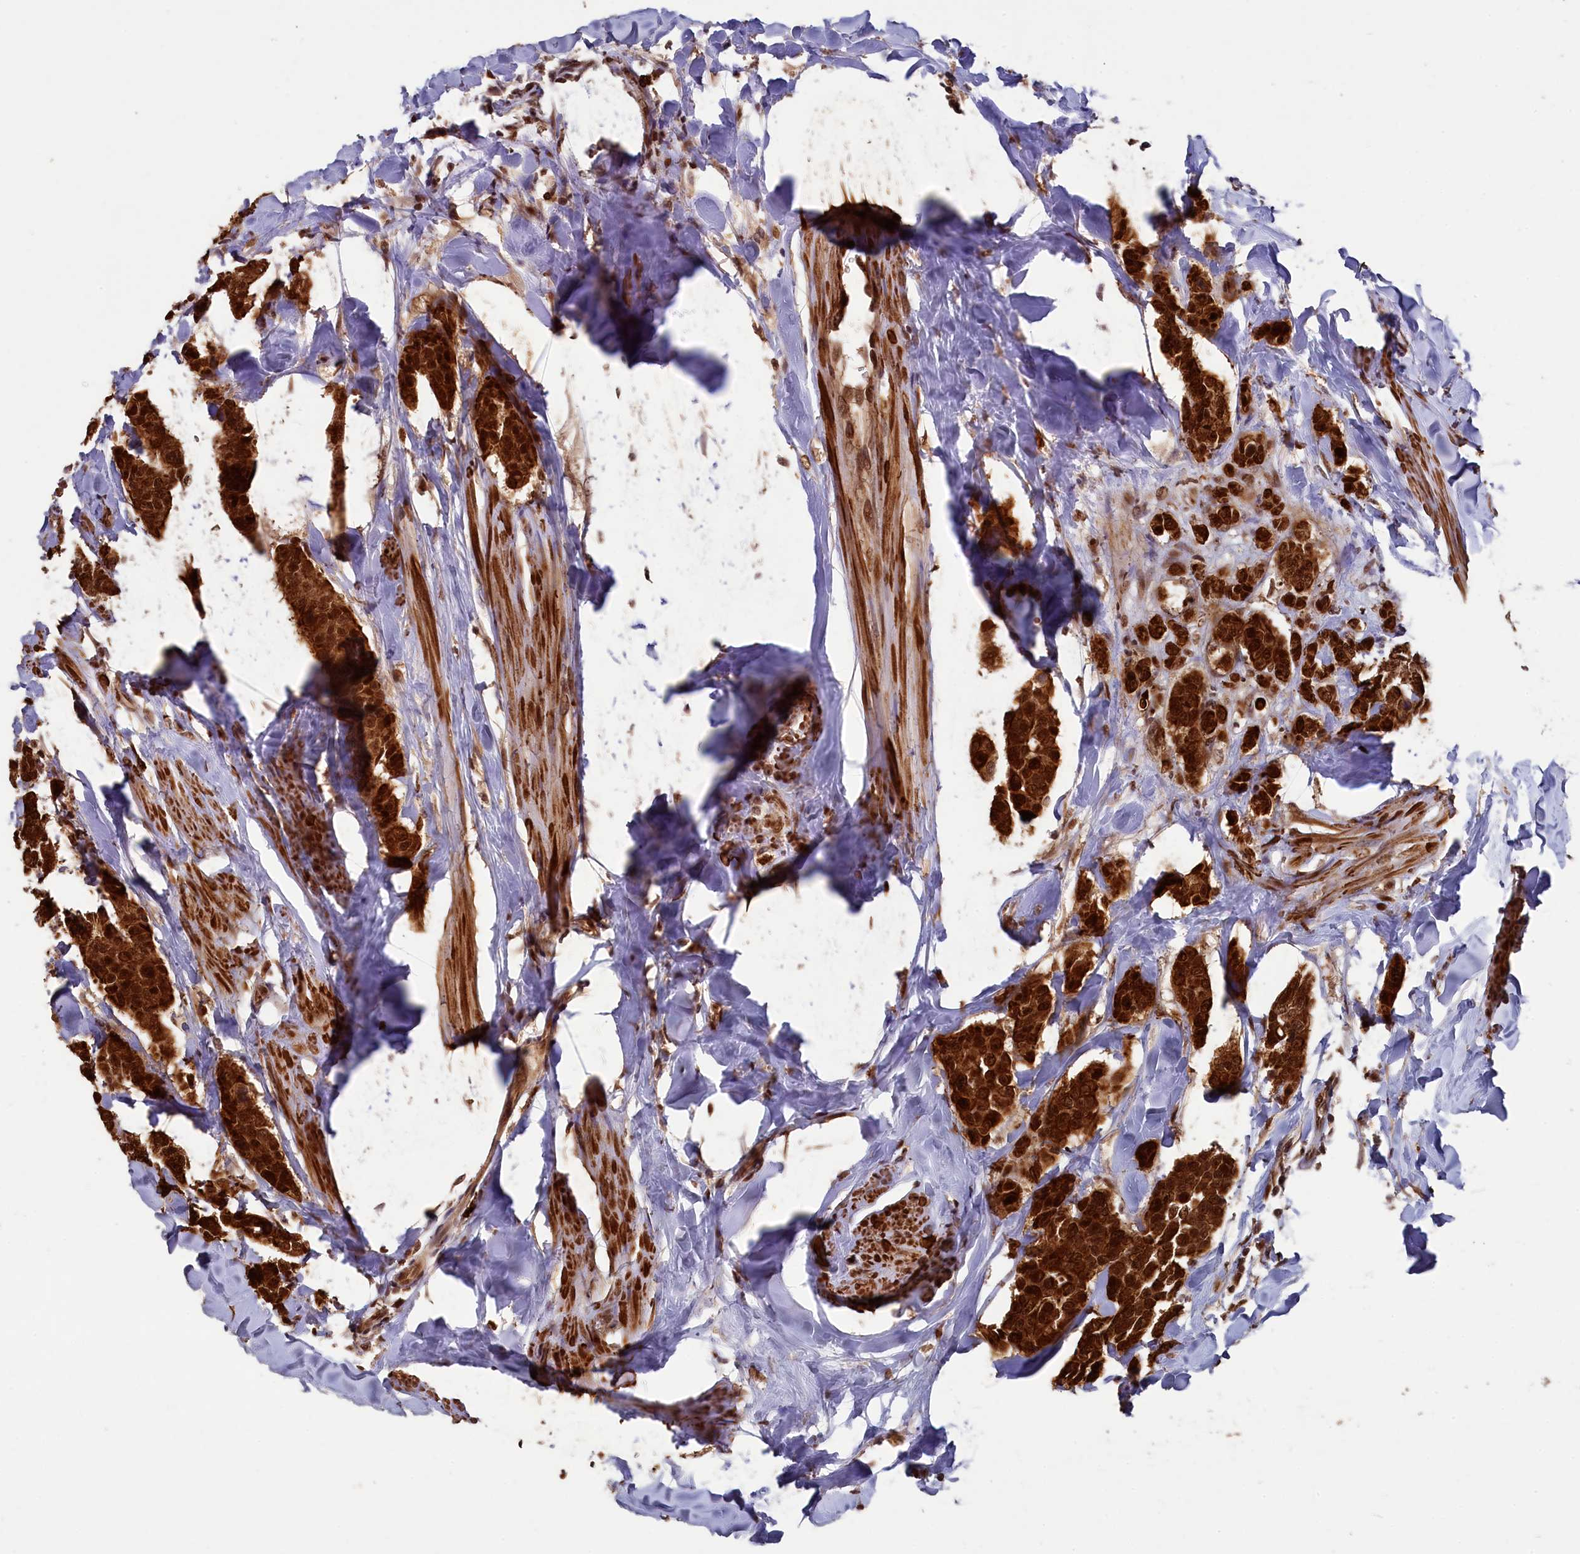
{"staining": {"intensity": "strong", "quantity": ">75%", "location": "cytoplasmic/membranous,nuclear"}, "tissue": "breast cancer", "cell_type": "Tumor cells", "image_type": "cancer", "snomed": [{"axis": "morphology", "description": "Duct carcinoma"}, {"axis": "topography", "description": "Breast"}], "caption": "Invasive ductal carcinoma (breast) was stained to show a protein in brown. There is high levels of strong cytoplasmic/membranous and nuclear staining in approximately >75% of tumor cells. The protein is stained brown, and the nuclei are stained in blue (DAB (3,3'-diaminobenzidine) IHC with brightfield microscopy, high magnification).", "gene": "NAE1", "patient": {"sex": "female", "age": 40}}